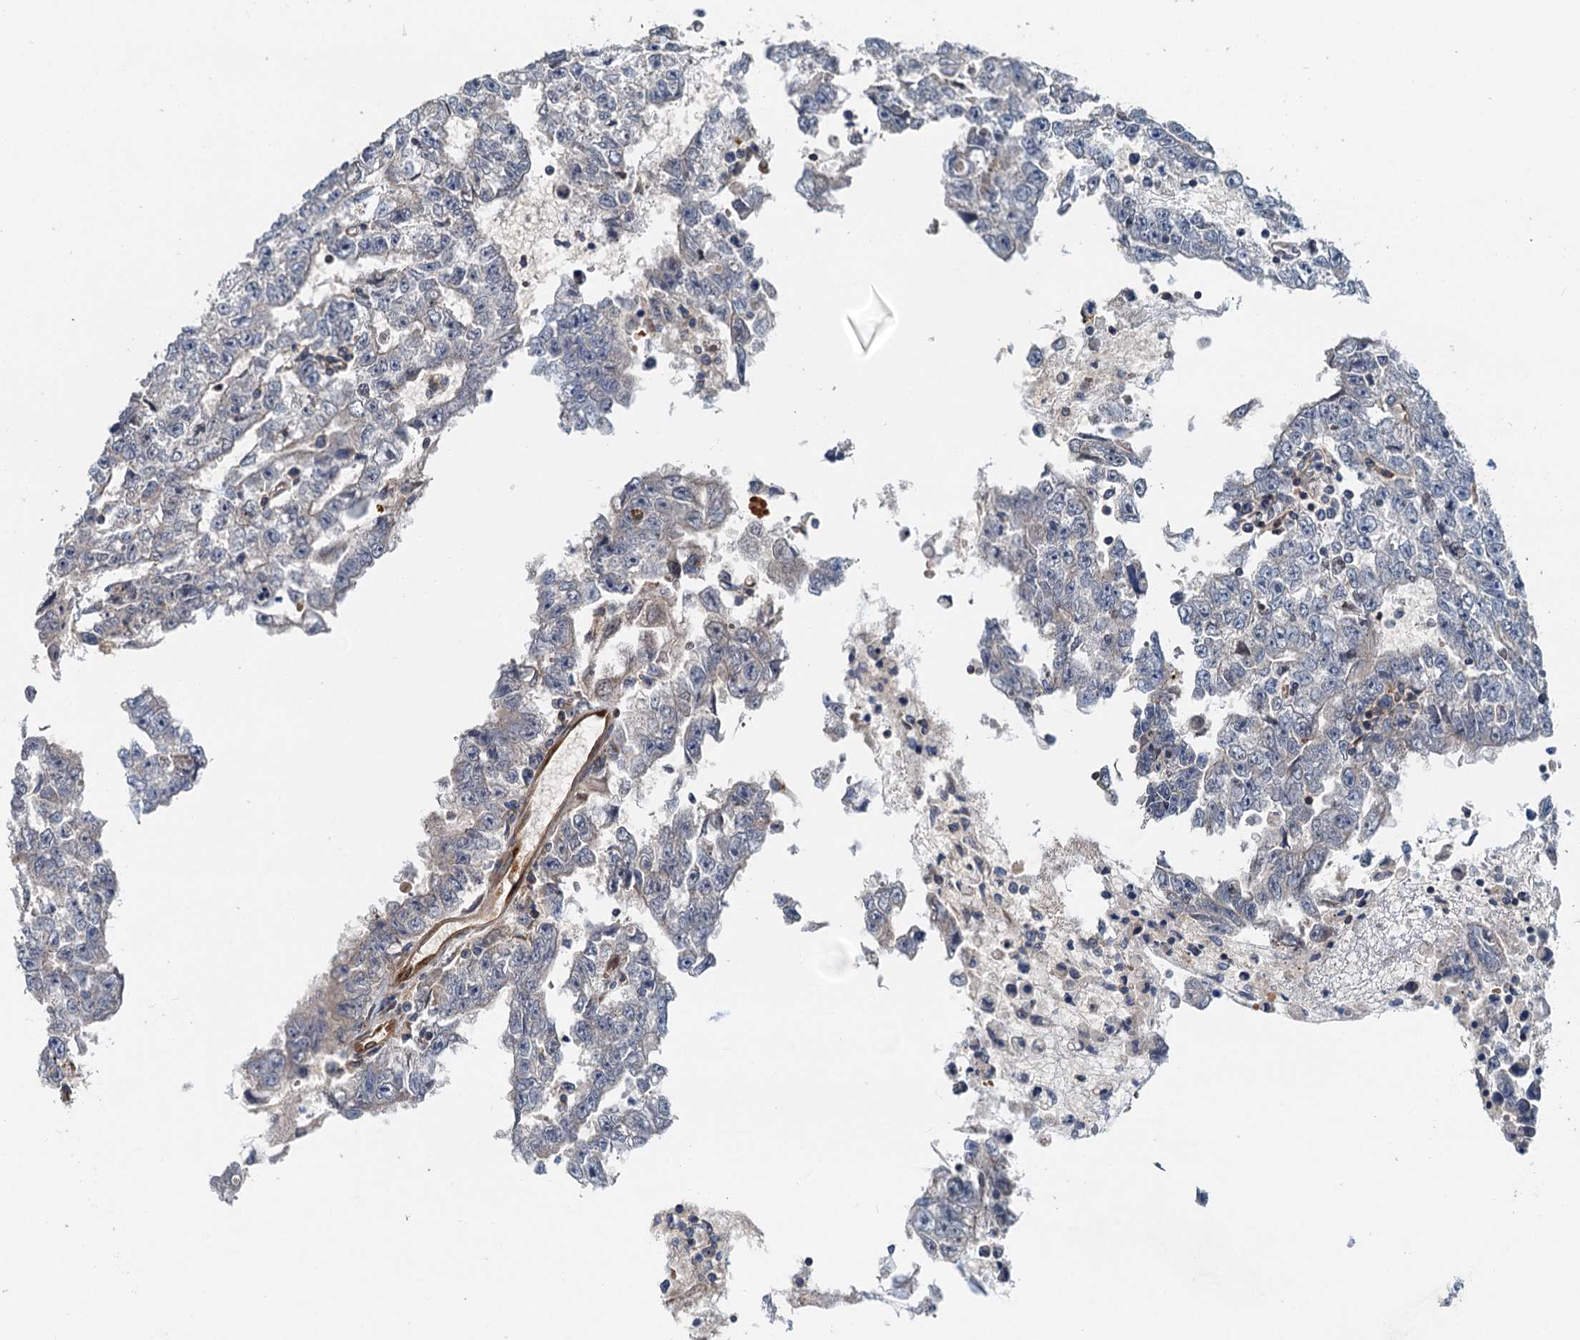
{"staining": {"intensity": "negative", "quantity": "none", "location": "none"}, "tissue": "testis cancer", "cell_type": "Tumor cells", "image_type": "cancer", "snomed": [{"axis": "morphology", "description": "Carcinoma, Embryonal, NOS"}, {"axis": "topography", "description": "Testis"}], "caption": "Image shows no significant protein positivity in tumor cells of embryonal carcinoma (testis).", "gene": "ROGDI", "patient": {"sex": "male", "age": 25}}